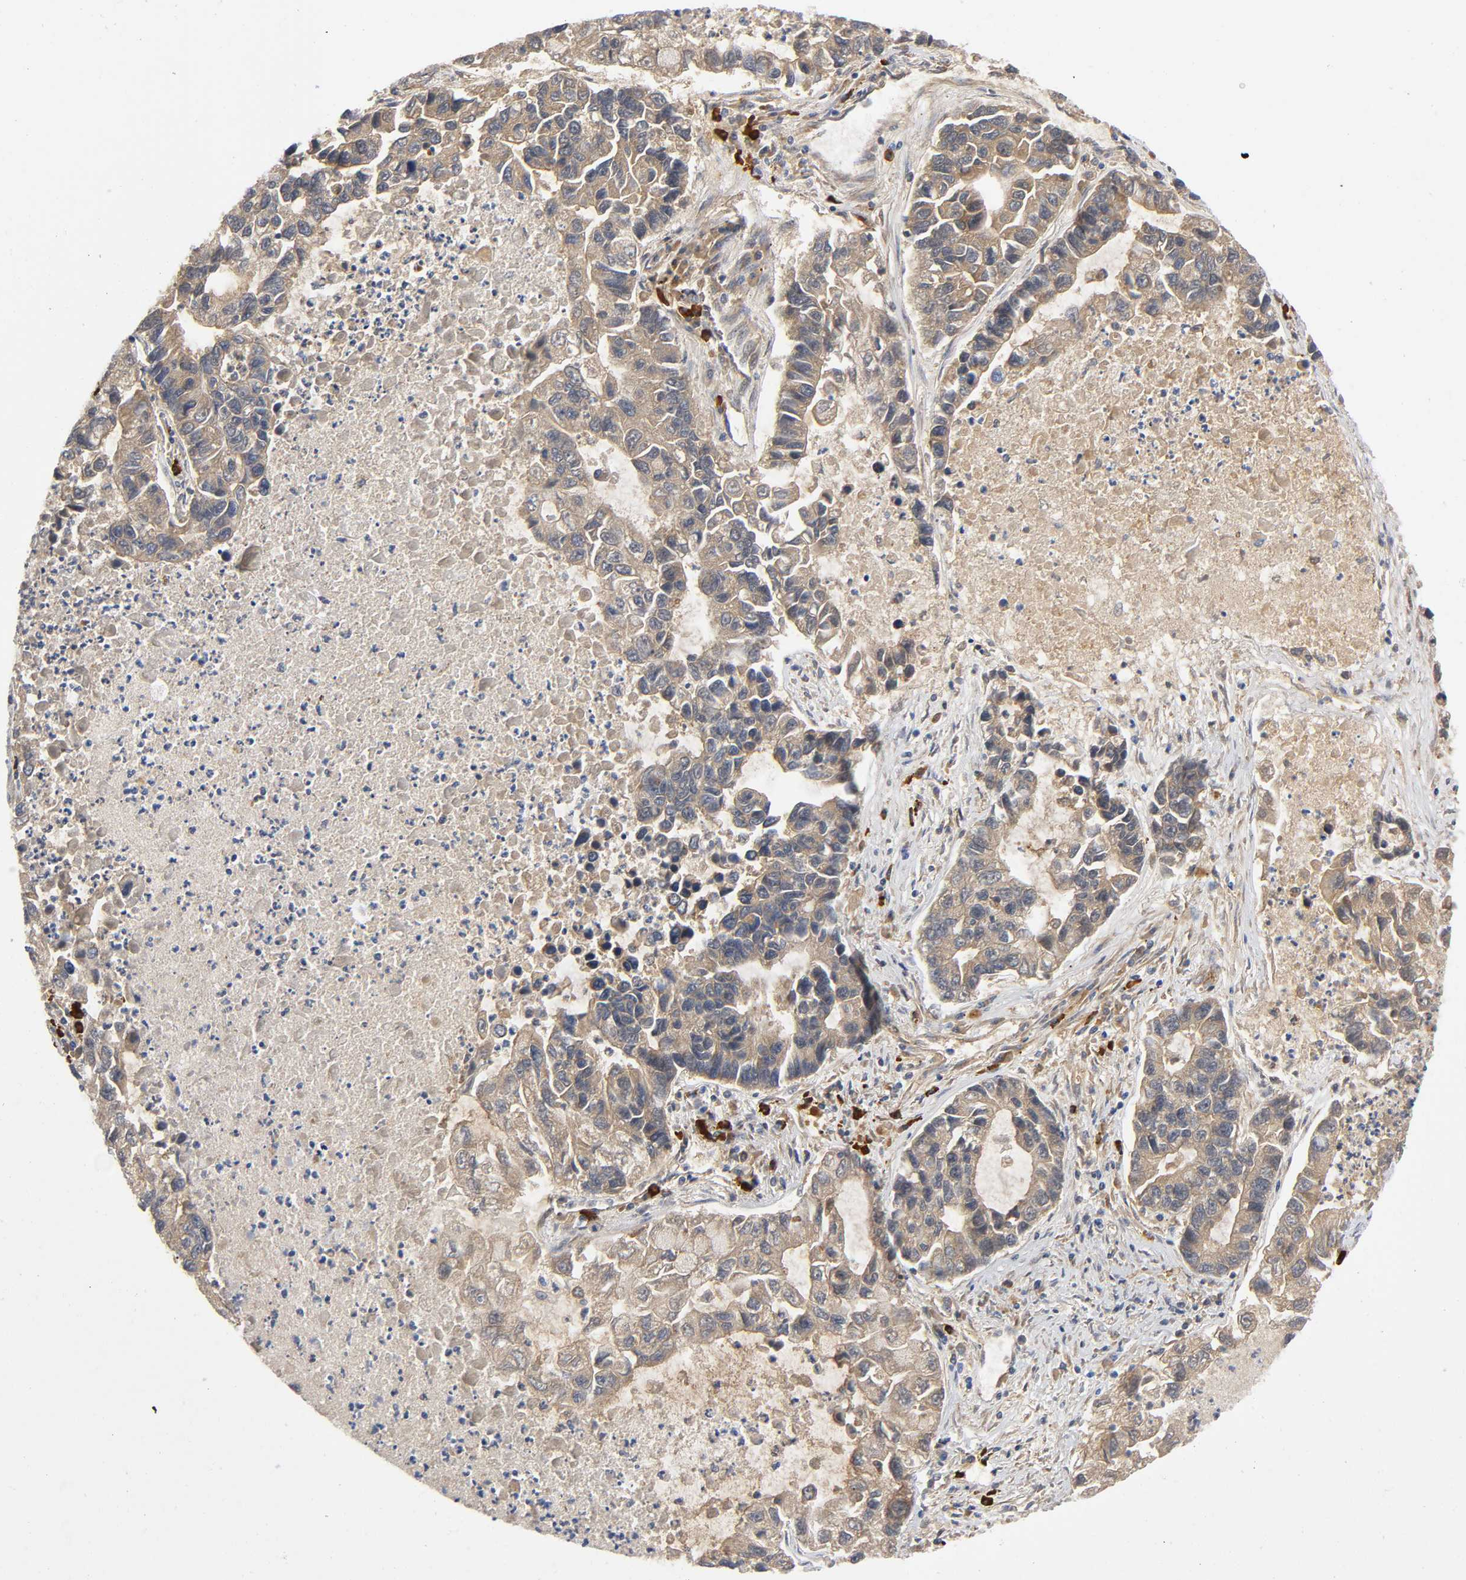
{"staining": {"intensity": "moderate", "quantity": "25%-75%", "location": "cytoplasmic/membranous"}, "tissue": "lung cancer", "cell_type": "Tumor cells", "image_type": "cancer", "snomed": [{"axis": "morphology", "description": "Adenocarcinoma, NOS"}, {"axis": "topography", "description": "Lung"}], "caption": "An image showing moderate cytoplasmic/membranous positivity in approximately 25%-75% of tumor cells in lung cancer, as visualized by brown immunohistochemical staining.", "gene": "NOVA1", "patient": {"sex": "female", "age": 51}}